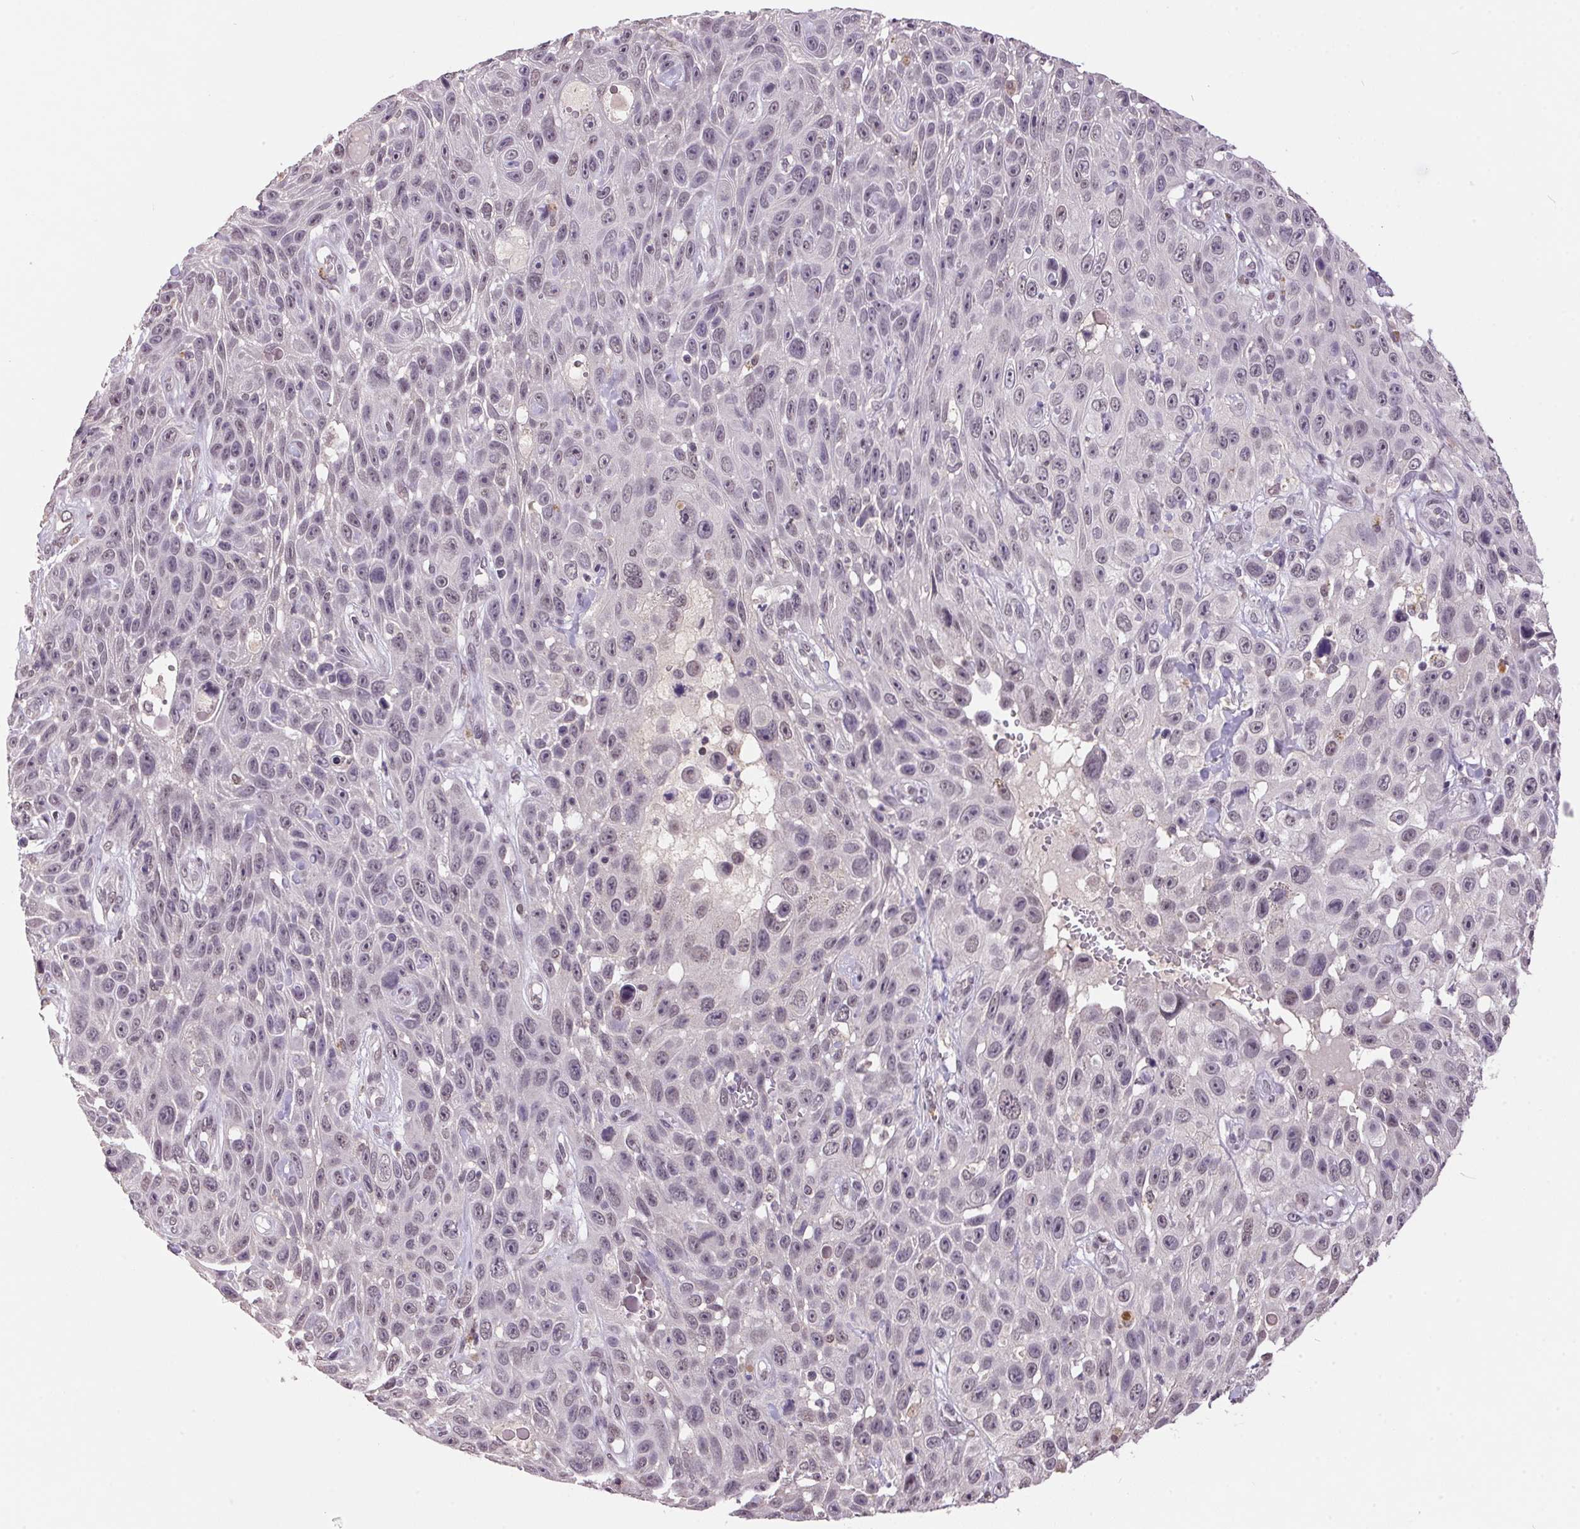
{"staining": {"intensity": "weak", "quantity": "<25%", "location": "nuclear"}, "tissue": "skin cancer", "cell_type": "Tumor cells", "image_type": "cancer", "snomed": [{"axis": "morphology", "description": "Squamous cell carcinoma, NOS"}, {"axis": "topography", "description": "Skin"}], "caption": "An IHC micrograph of squamous cell carcinoma (skin) is shown. There is no staining in tumor cells of squamous cell carcinoma (skin).", "gene": "ZBTB4", "patient": {"sex": "male", "age": 82}}